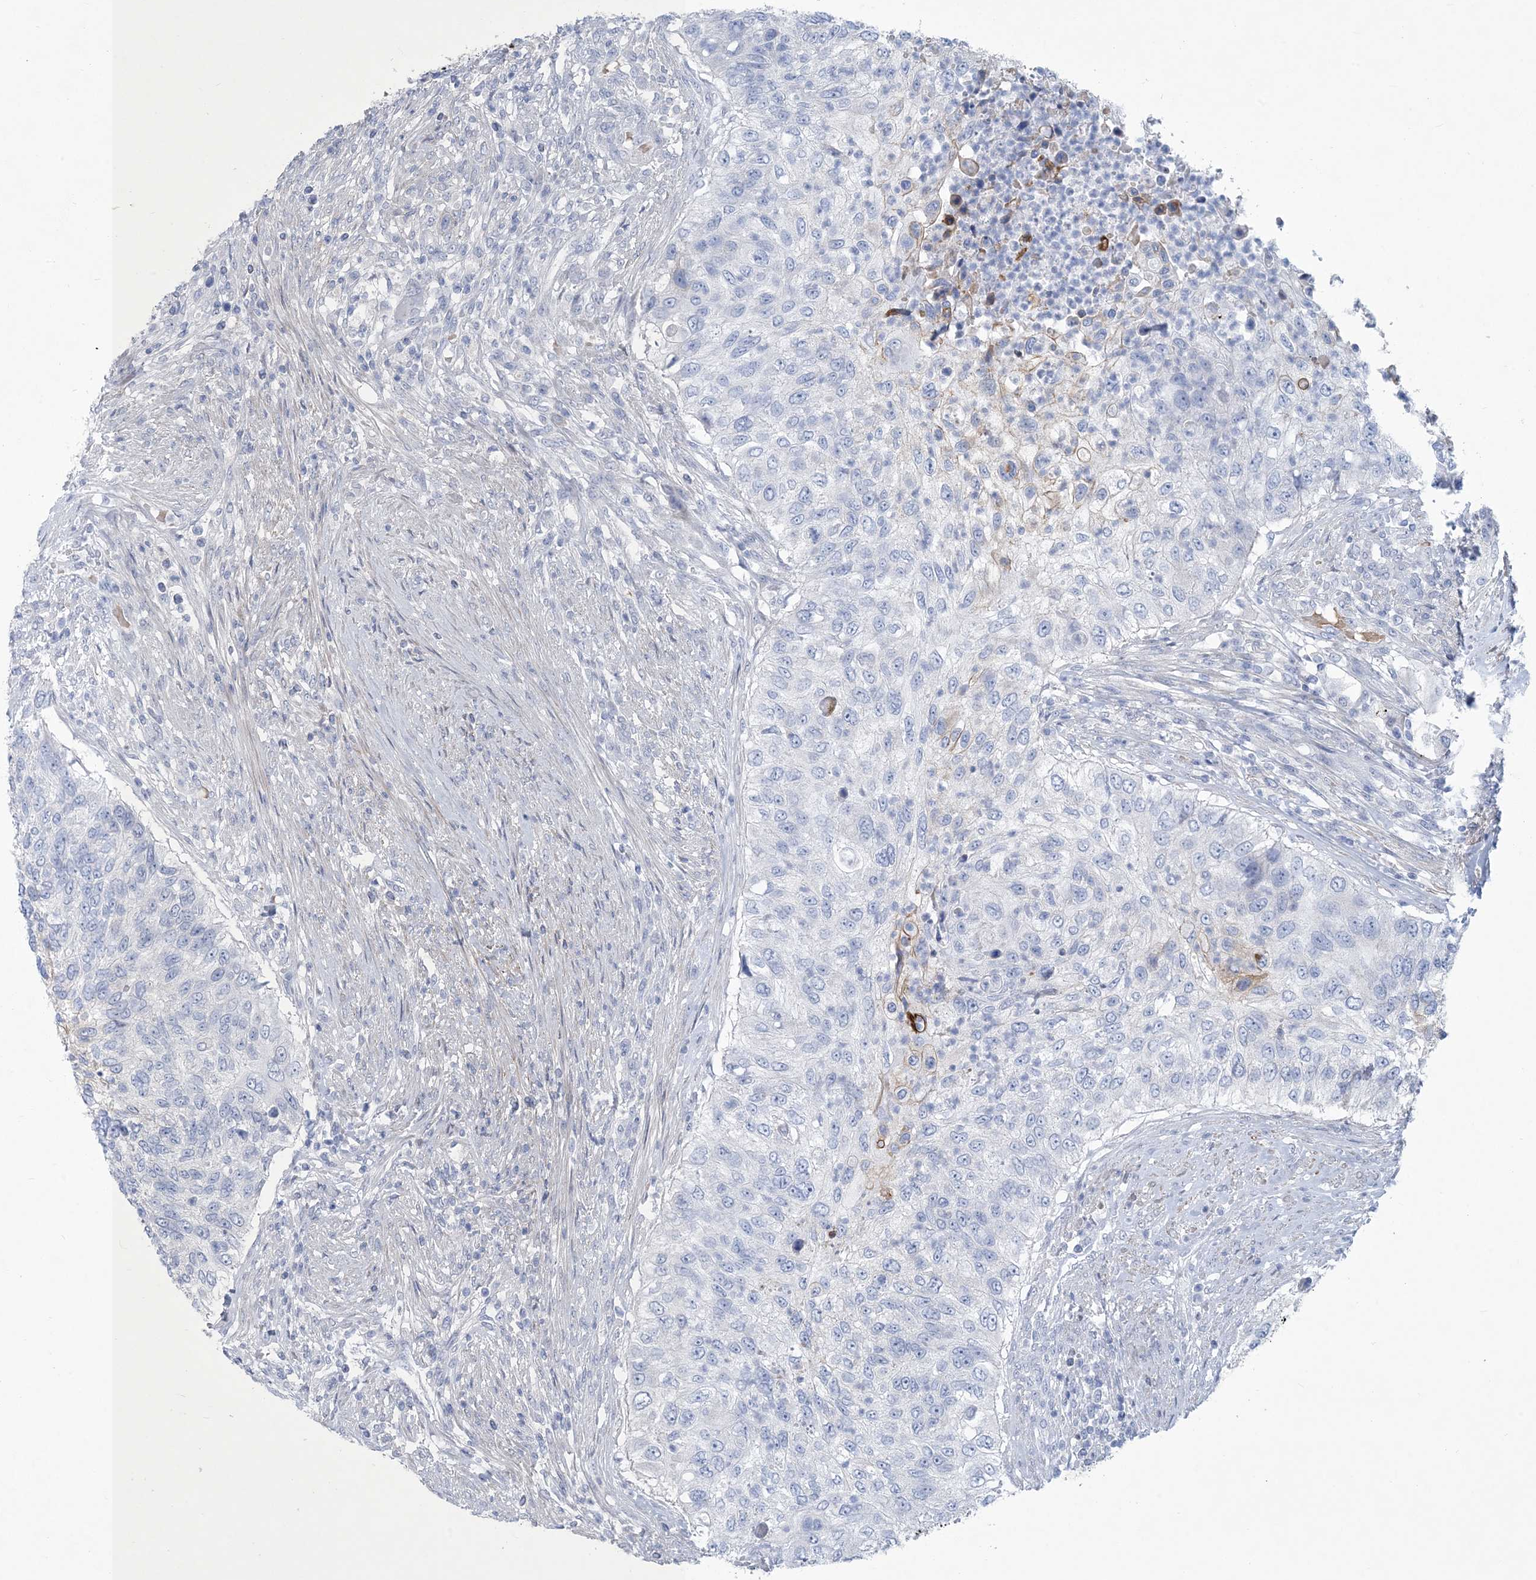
{"staining": {"intensity": "negative", "quantity": "none", "location": "none"}, "tissue": "urothelial cancer", "cell_type": "Tumor cells", "image_type": "cancer", "snomed": [{"axis": "morphology", "description": "Urothelial carcinoma, High grade"}, {"axis": "topography", "description": "Urinary bladder"}], "caption": "High-grade urothelial carcinoma was stained to show a protein in brown. There is no significant expression in tumor cells.", "gene": "MOXD1", "patient": {"sex": "female", "age": 60}}